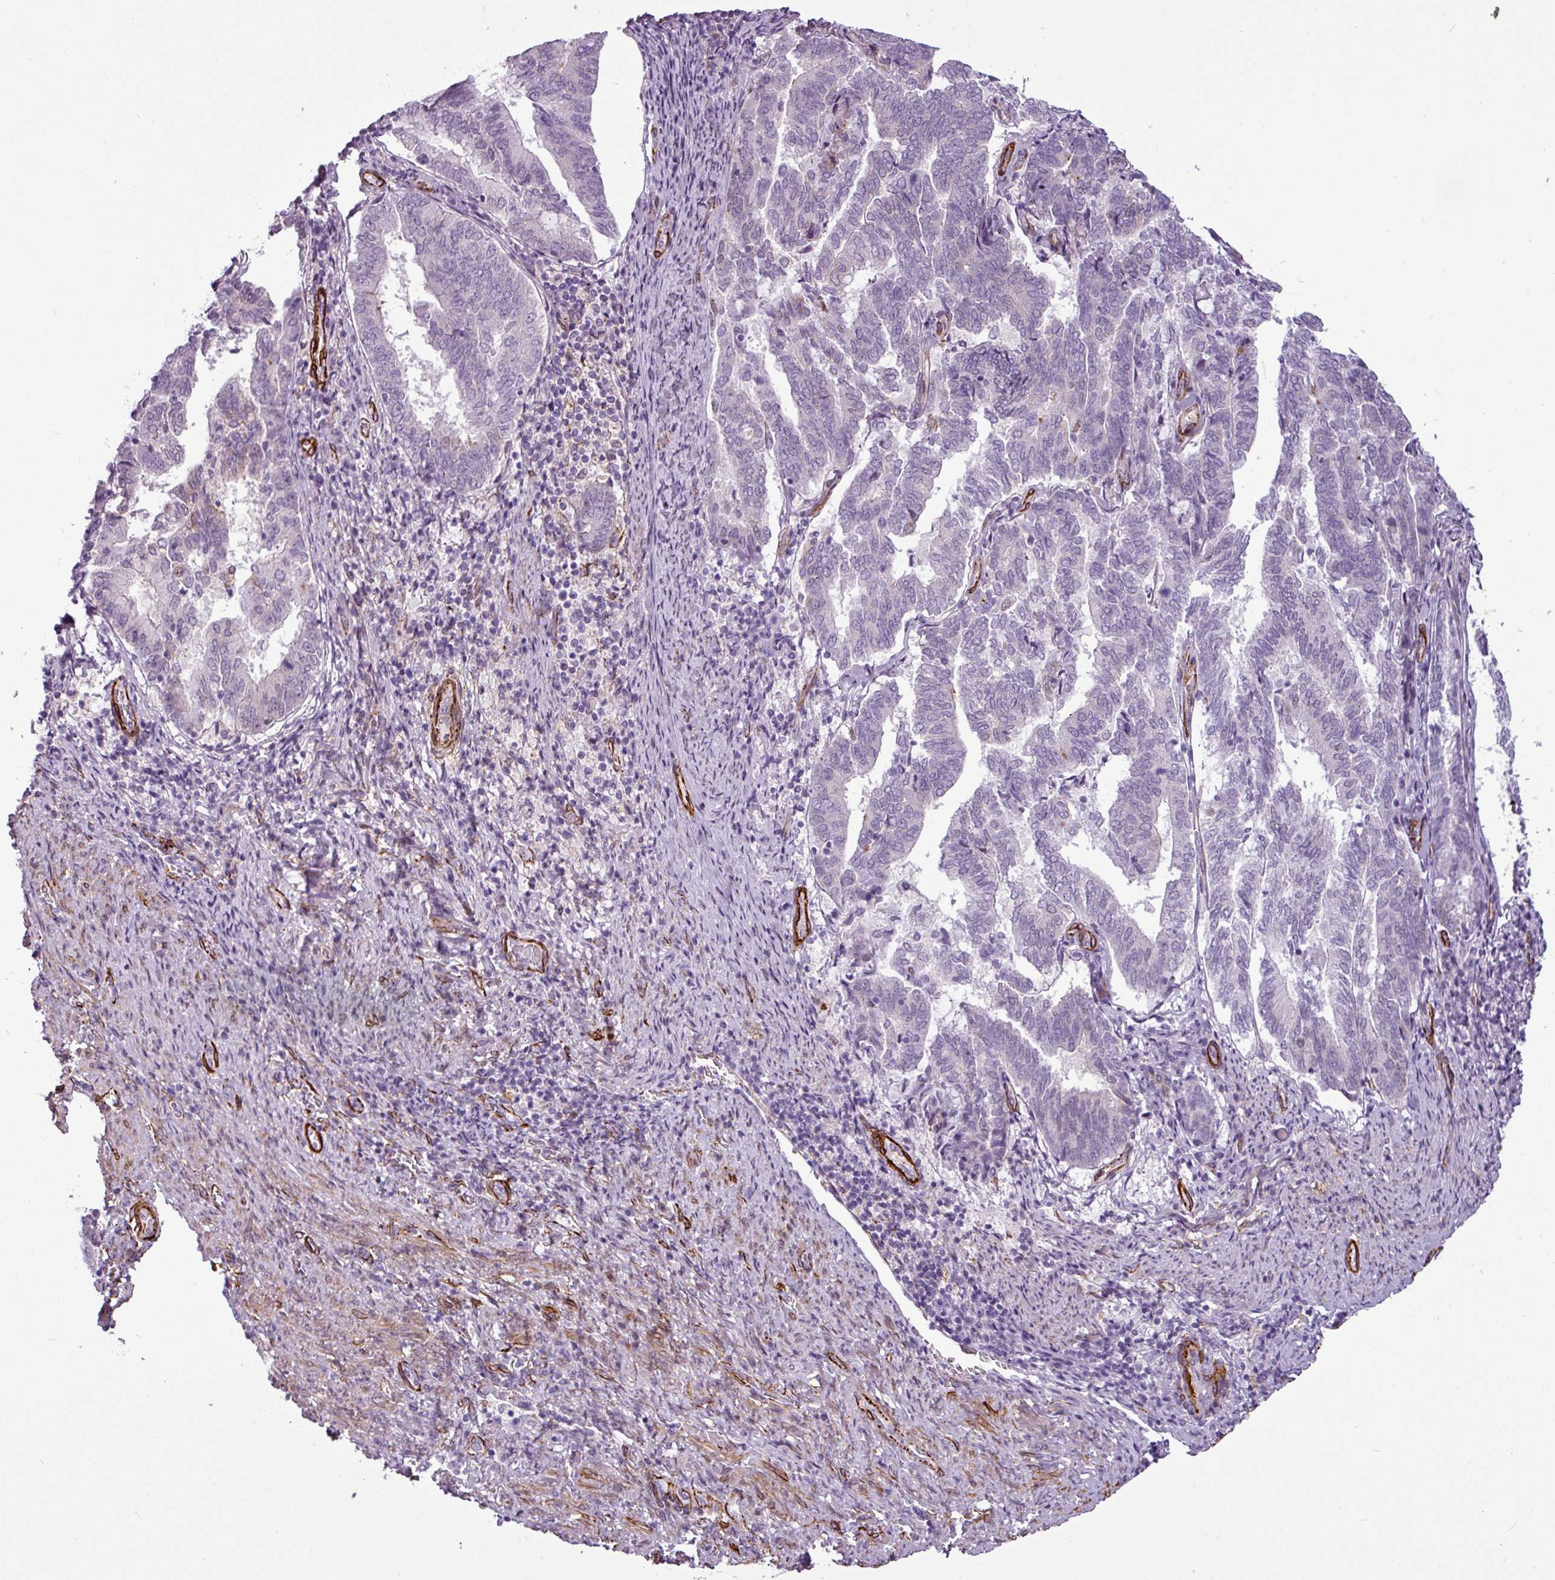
{"staining": {"intensity": "negative", "quantity": "none", "location": "none"}, "tissue": "endometrial cancer", "cell_type": "Tumor cells", "image_type": "cancer", "snomed": [{"axis": "morphology", "description": "Adenocarcinoma, NOS"}, {"axis": "topography", "description": "Endometrium"}], "caption": "Protein analysis of endometrial cancer (adenocarcinoma) exhibits no significant staining in tumor cells.", "gene": "ATP10A", "patient": {"sex": "female", "age": 80}}